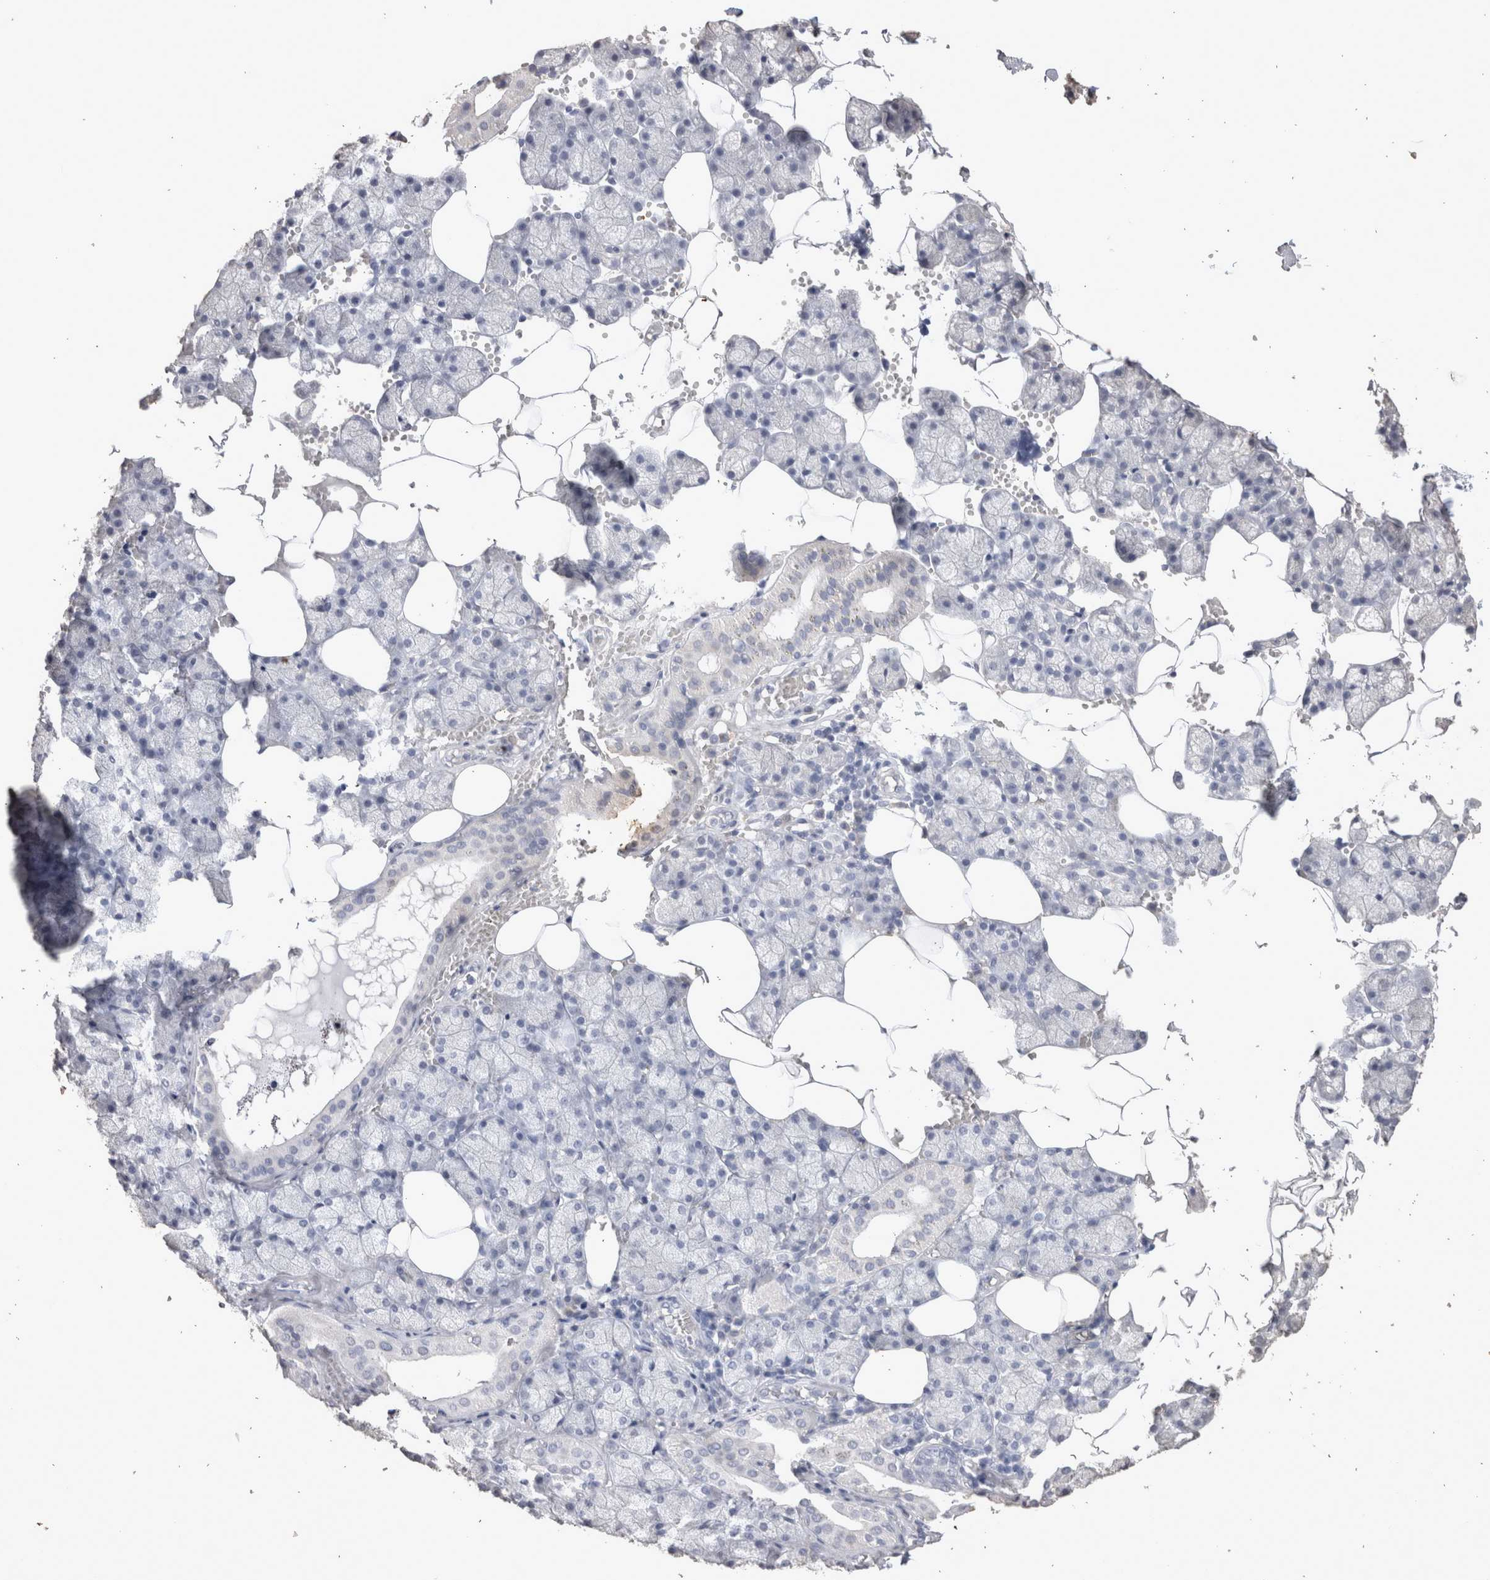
{"staining": {"intensity": "negative", "quantity": "none", "location": "none"}, "tissue": "salivary gland", "cell_type": "Glandular cells", "image_type": "normal", "snomed": [{"axis": "morphology", "description": "Normal tissue, NOS"}, {"axis": "topography", "description": "Salivary gland"}], "caption": "Human salivary gland stained for a protein using immunohistochemistry (IHC) displays no expression in glandular cells.", "gene": "LGALS2", "patient": {"sex": "male", "age": 62}}